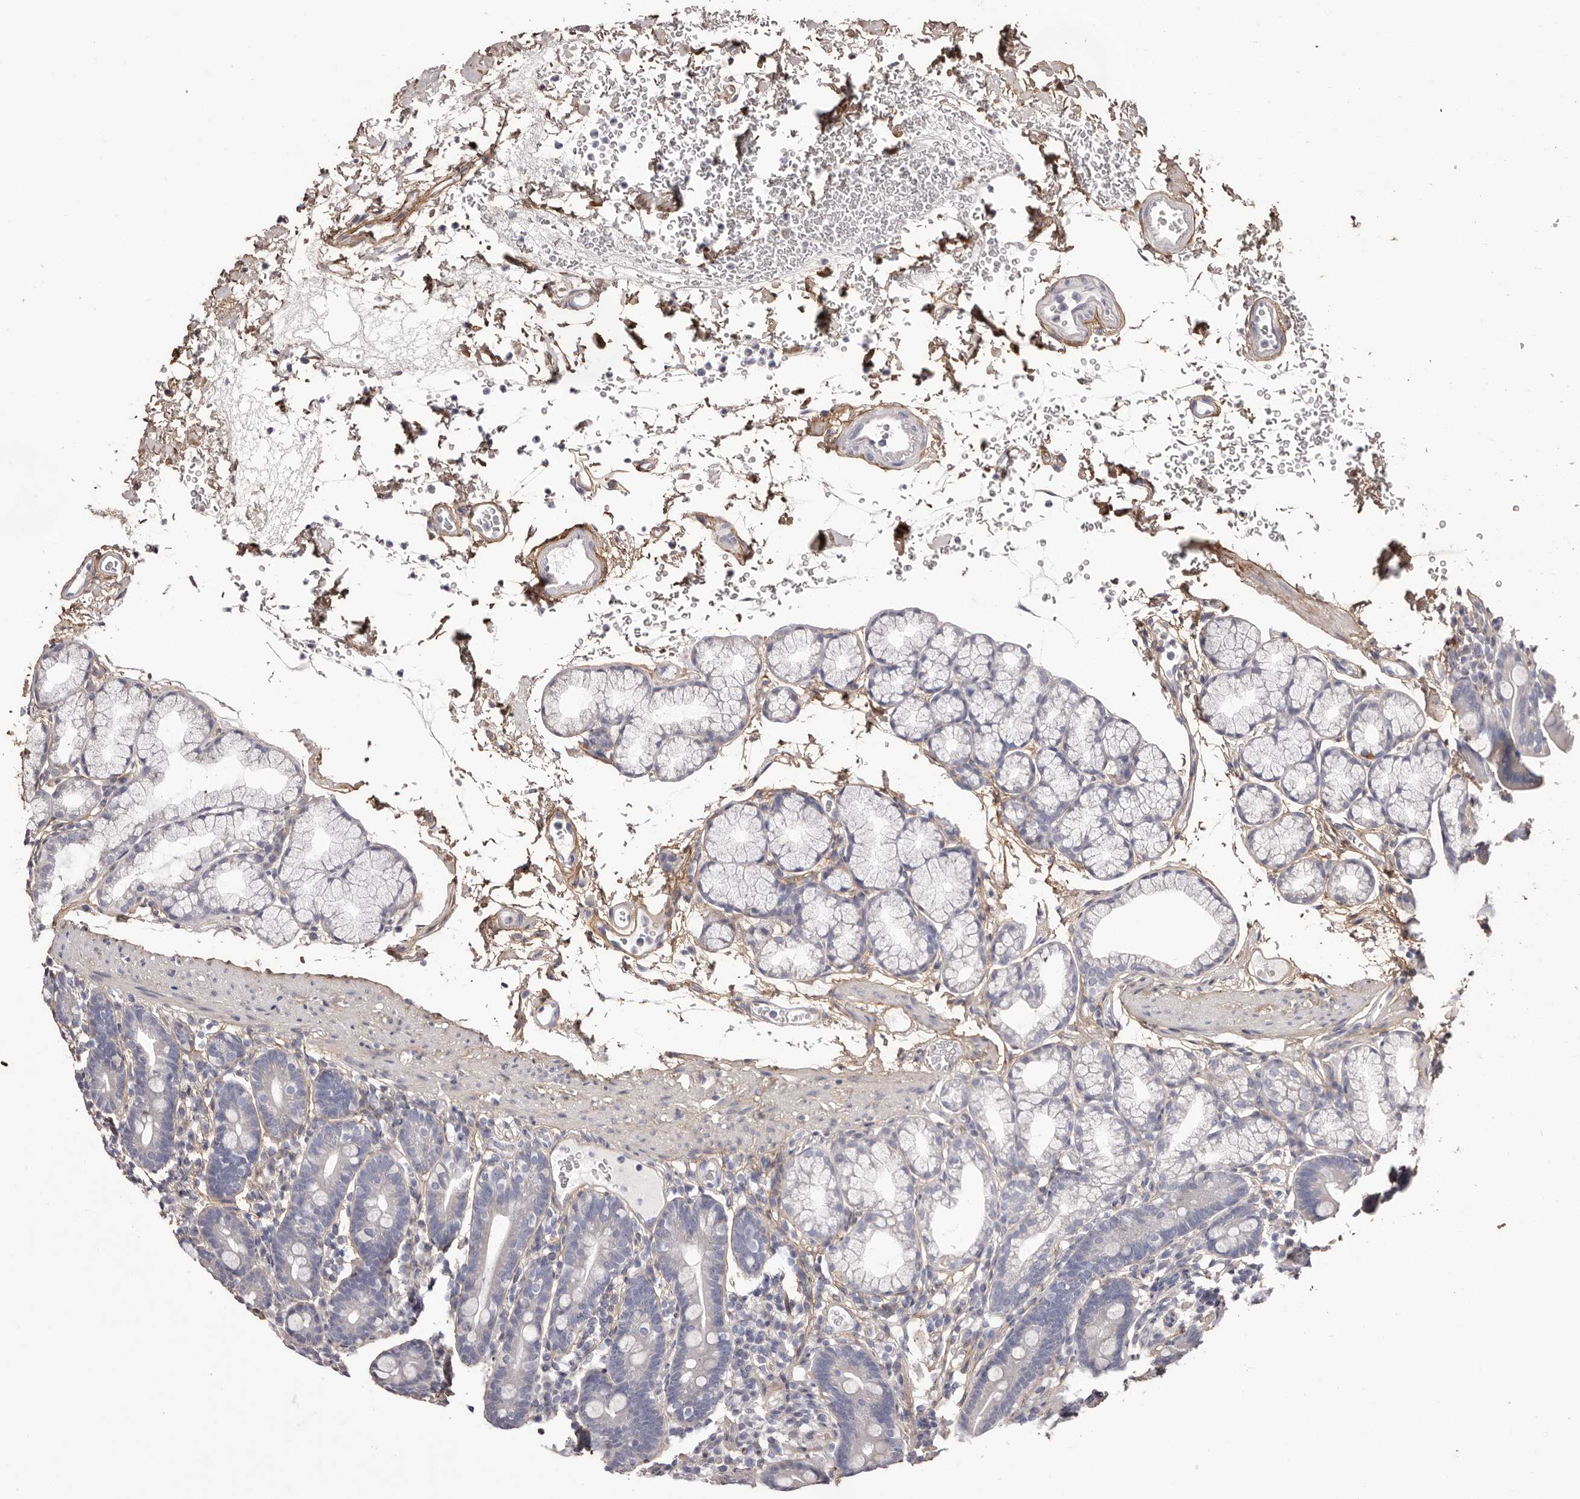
{"staining": {"intensity": "negative", "quantity": "none", "location": "none"}, "tissue": "duodenum", "cell_type": "Glandular cells", "image_type": "normal", "snomed": [{"axis": "morphology", "description": "Normal tissue, NOS"}, {"axis": "topography", "description": "Duodenum"}], "caption": "Micrograph shows no significant protein staining in glandular cells of normal duodenum. (DAB (3,3'-diaminobenzidine) IHC with hematoxylin counter stain).", "gene": "COL6A1", "patient": {"sex": "male", "age": 54}}